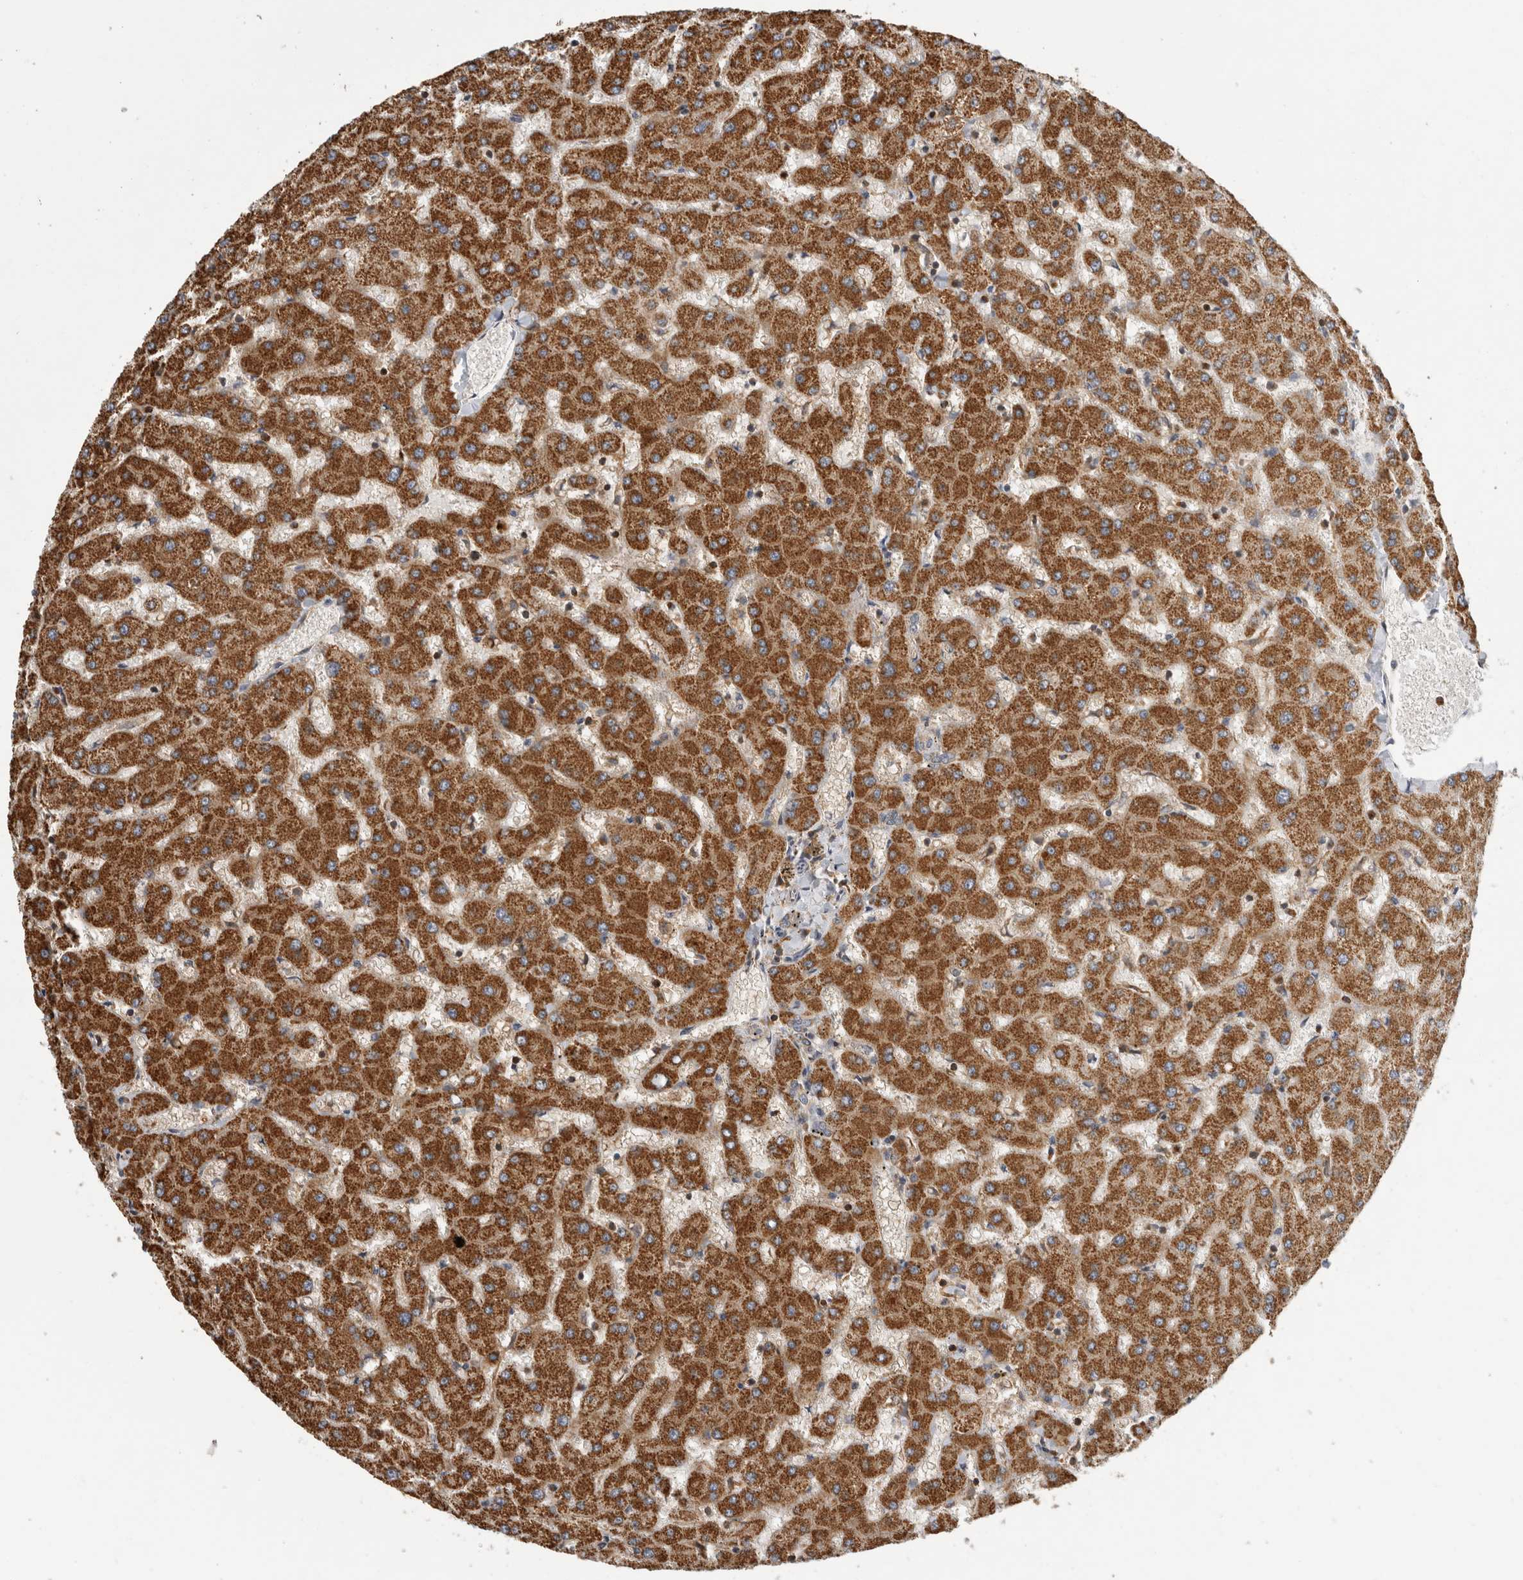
{"staining": {"intensity": "negative", "quantity": "none", "location": "none"}, "tissue": "liver", "cell_type": "Cholangiocytes", "image_type": "normal", "snomed": [{"axis": "morphology", "description": "Normal tissue, NOS"}, {"axis": "topography", "description": "Liver"}], "caption": "Protein analysis of normal liver displays no significant staining in cholangiocytes. (DAB (3,3'-diaminobenzidine) immunohistochemistry (IHC) visualized using brightfield microscopy, high magnification).", "gene": "GRIK2", "patient": {"sex": "female", "age": 63}}